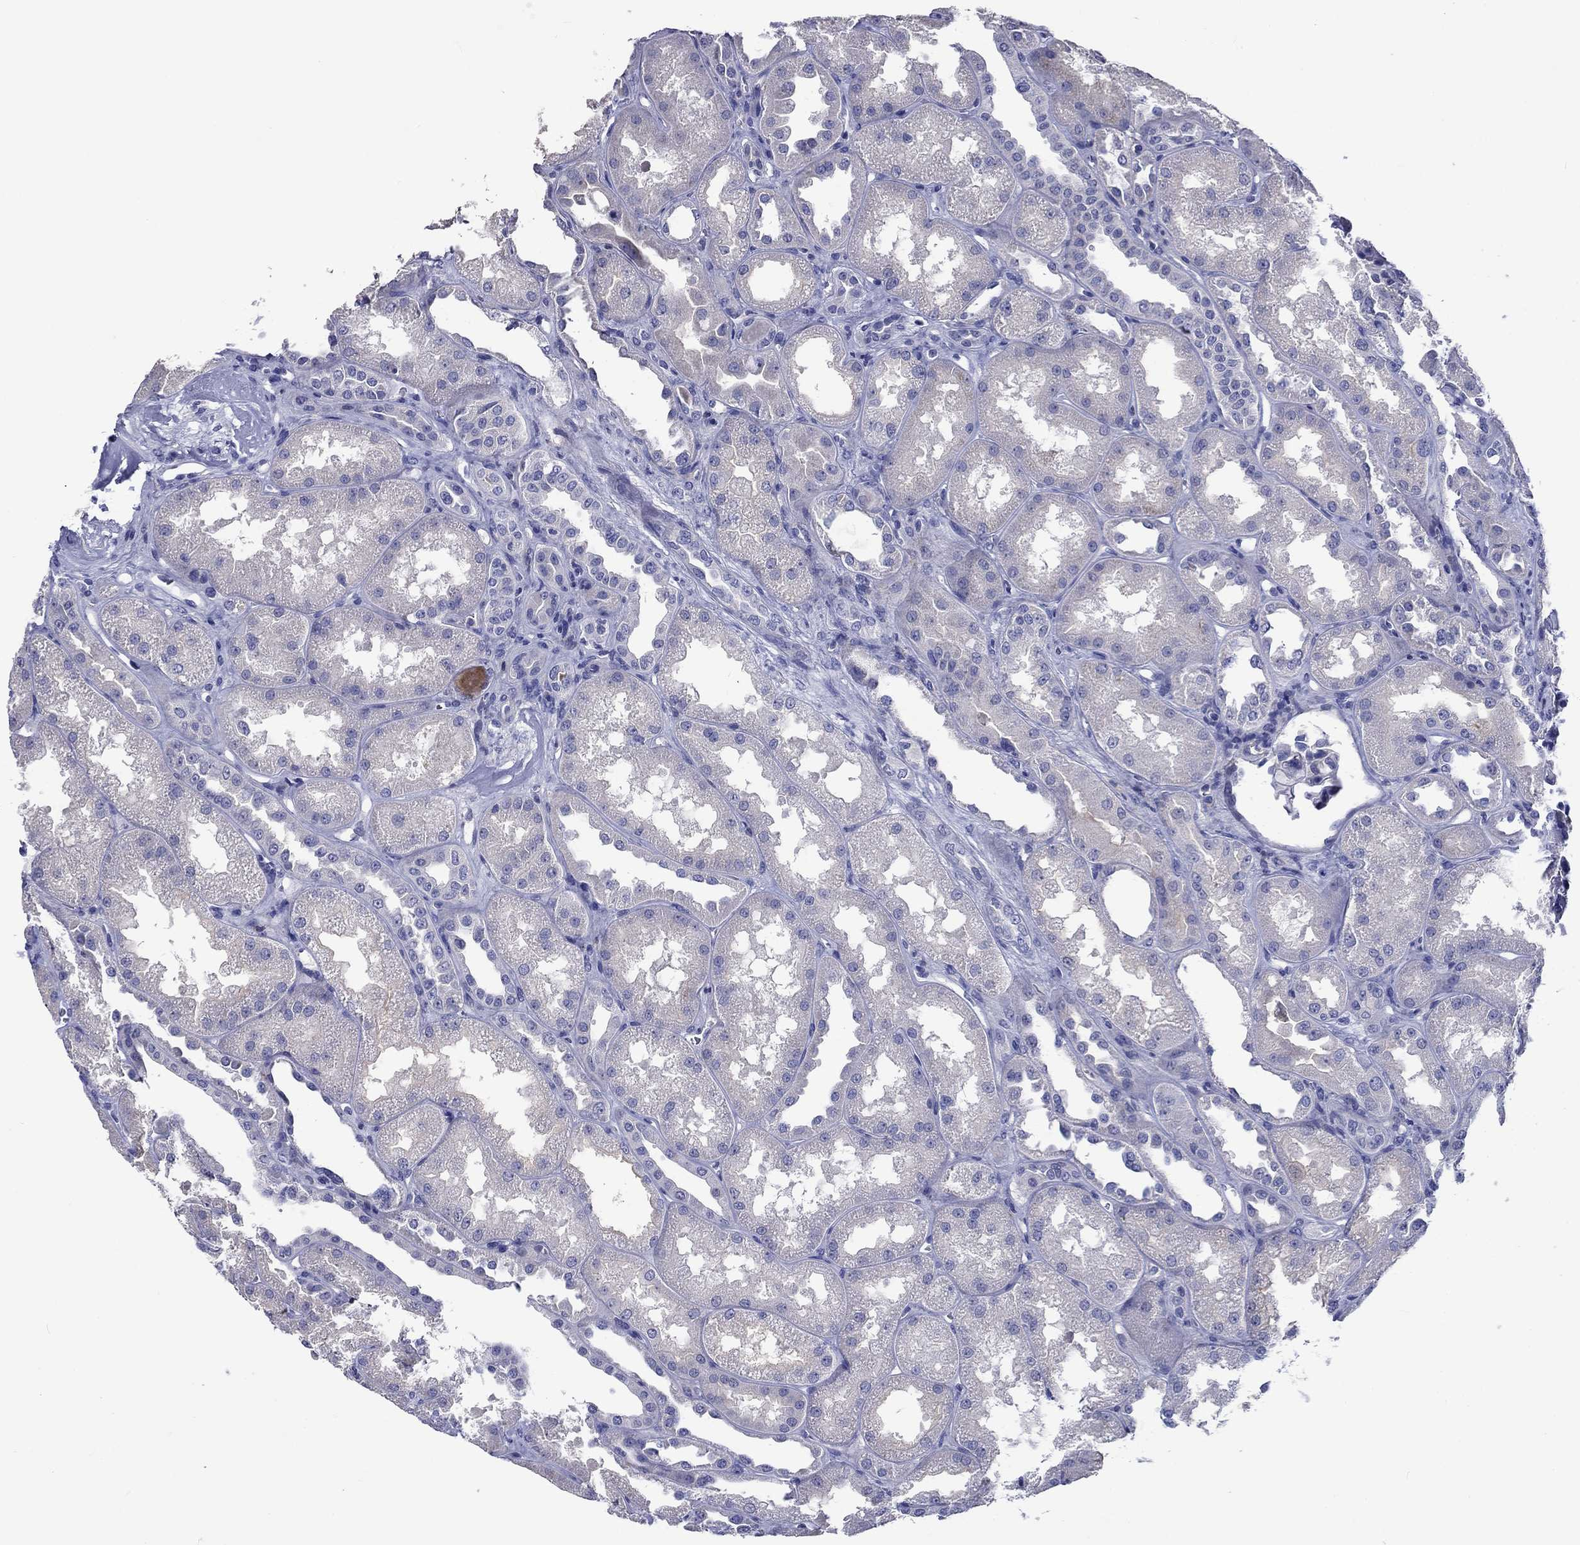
{"staining": {"intensity": "negative", "quantity": "none", "location": "none"}, "tissue": "kidney", "cell_type": "Cells in glomeruli", "image_type": "normal", "snomed": [{"axis": "morphology", "description": "Normal tissue, NOS"}, {"axis": "topography", "description": "Kidney"}], "caption": "Immunohistochemical staining of unremarkable human kidney displays no significant positivity in cells in glomeruli. (DAB IHC visualized using brightfield microscopy, high magnification).", "gene": "CNDP1", "patient": {"sex": "male", "age": 61}}